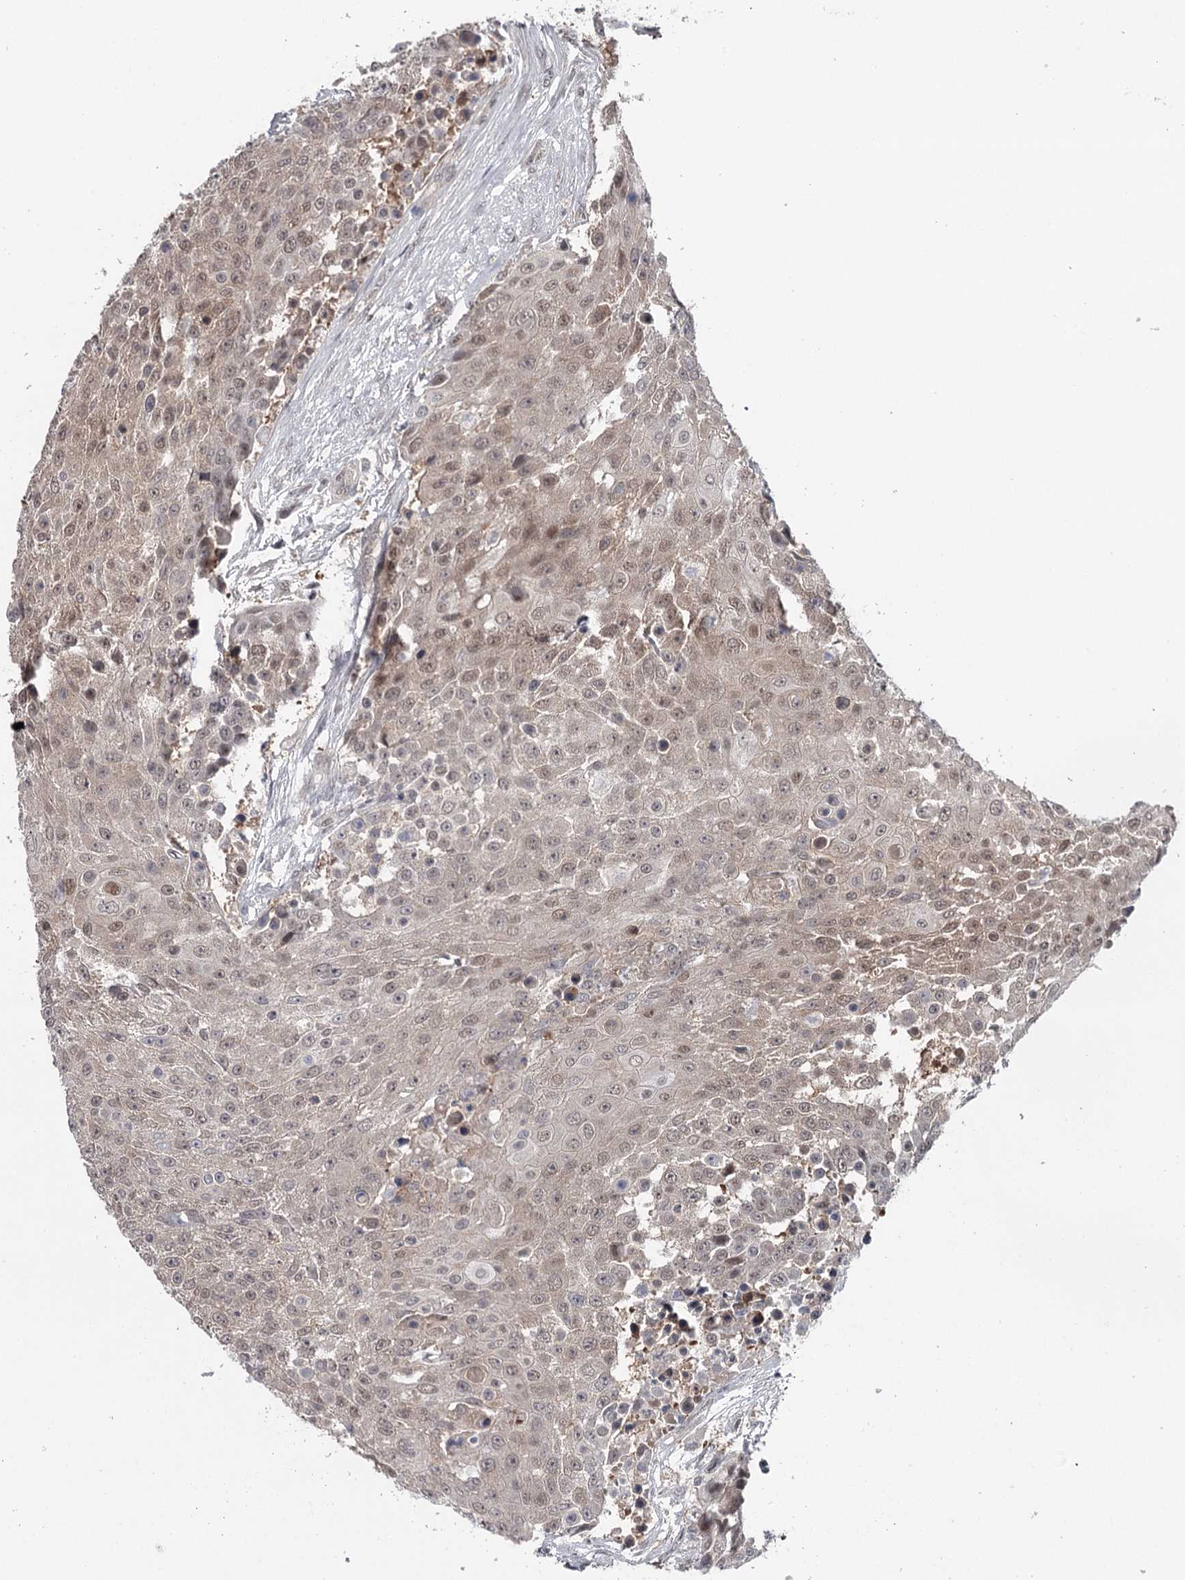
{"staining": {"intensity": "moderate", "quantity": "<25%", "location": "nuclear"}, "tissue": "urothelial cancer", "cell_type": "Tumor cells", "image_type": "cancer", "snomed": [{"axis": "morphology", "description": "Urothelial carcinoma, High grade"}, {"axis": "topography", "description": "Urinary bladder"}], "caption": "Human urothelial cancer stained with a brown dye displays moderate nuclear positive expression in approximately <25% of tumor cells.", "gene": "GTSF1", "patient": {"sex": "female", "age": 63}}